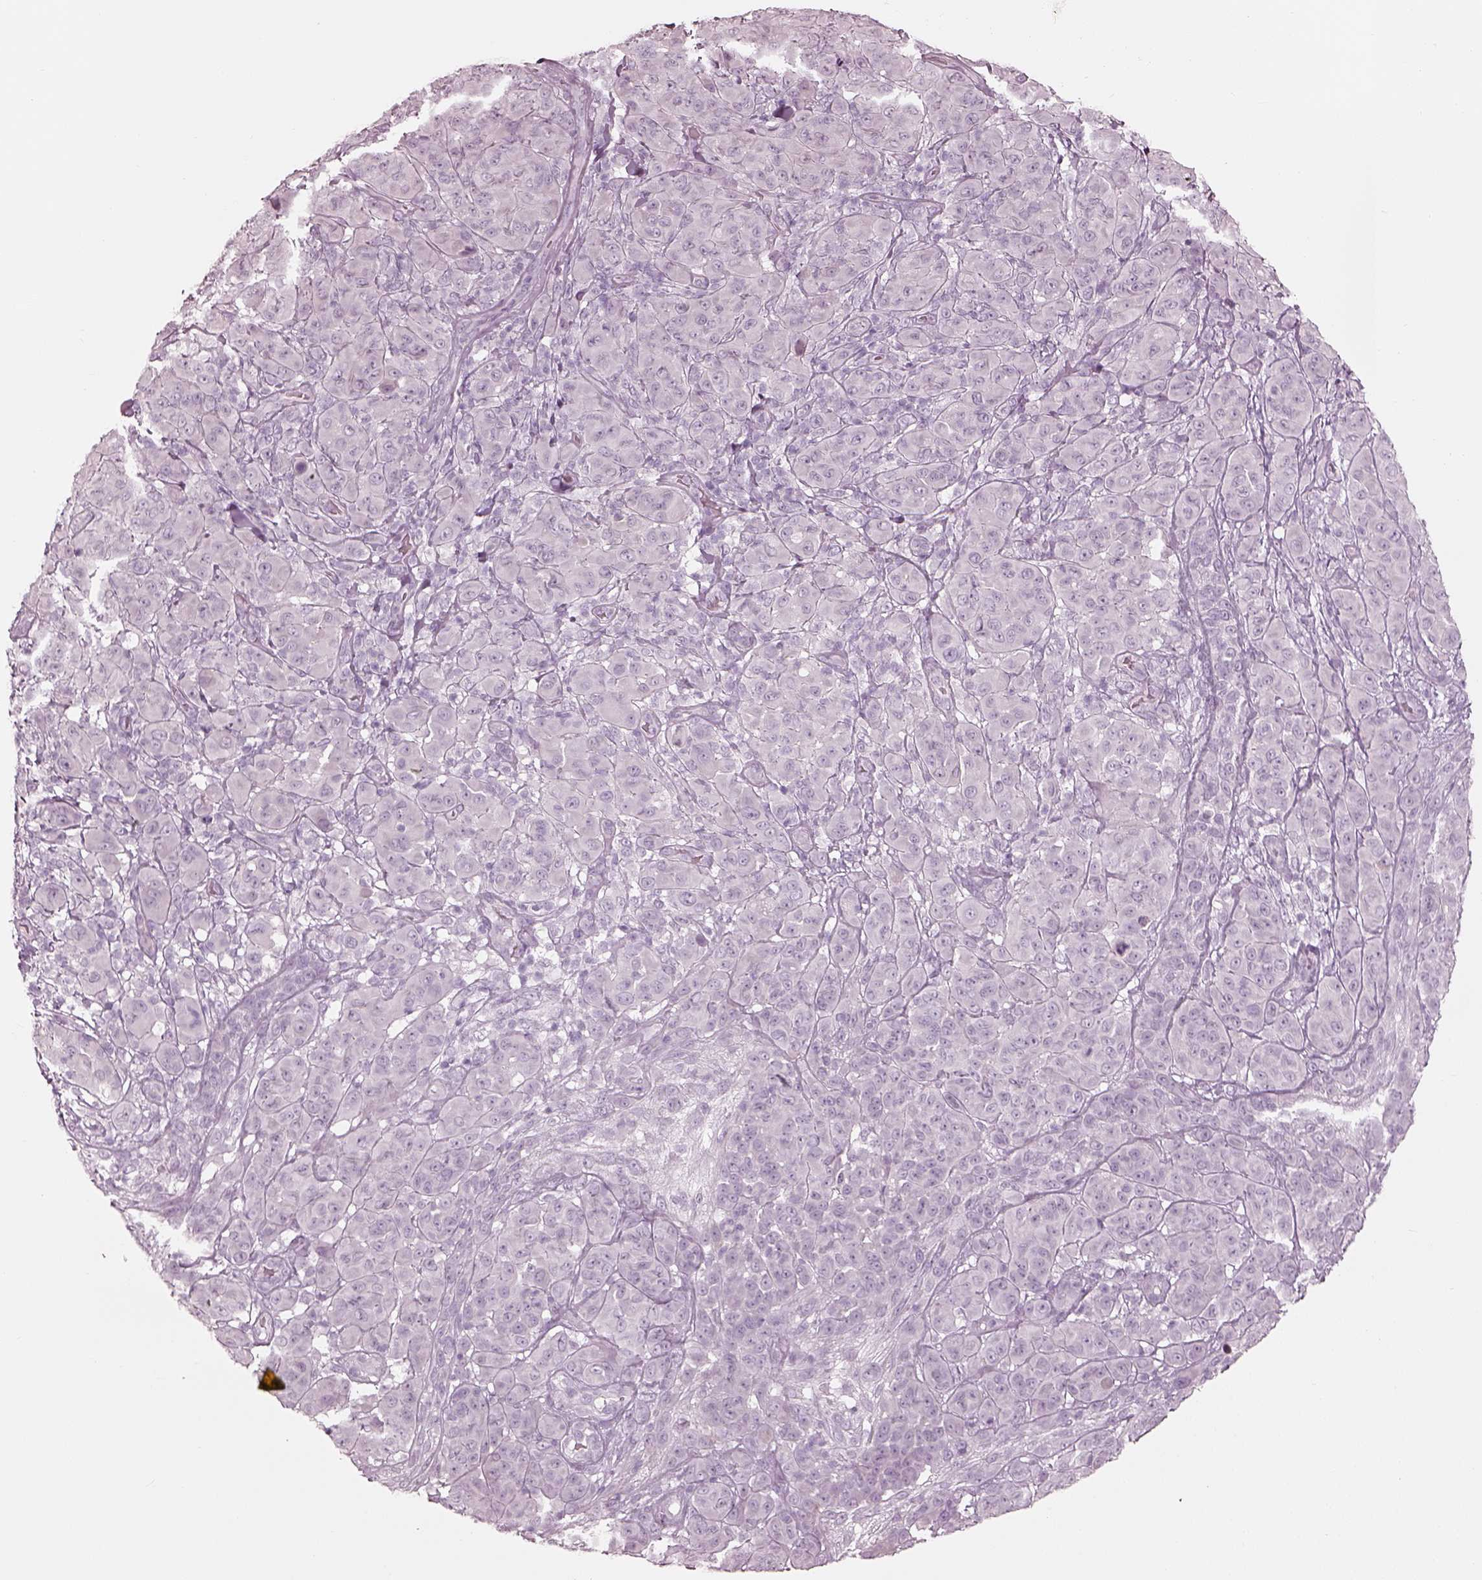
{"staining": {"intensity": "negative", "quantity": "none", "location": "none"}, "tissue": "melanoma", "cell_type": "Tumor cells", "image_type": "cancer", "snomed": [{"axis": "morphology", "description": "Malignant melanoma, NOS"}, {"axis": "topography", "description": "Skin"}], "caption": "This is an immunohistochemistry (IHC) photomicrograph of human malignant melanoma. There is no positivity in tumor cells.", "gene": "RSPH9", "patient": {"sex": "female", "age": 87}}